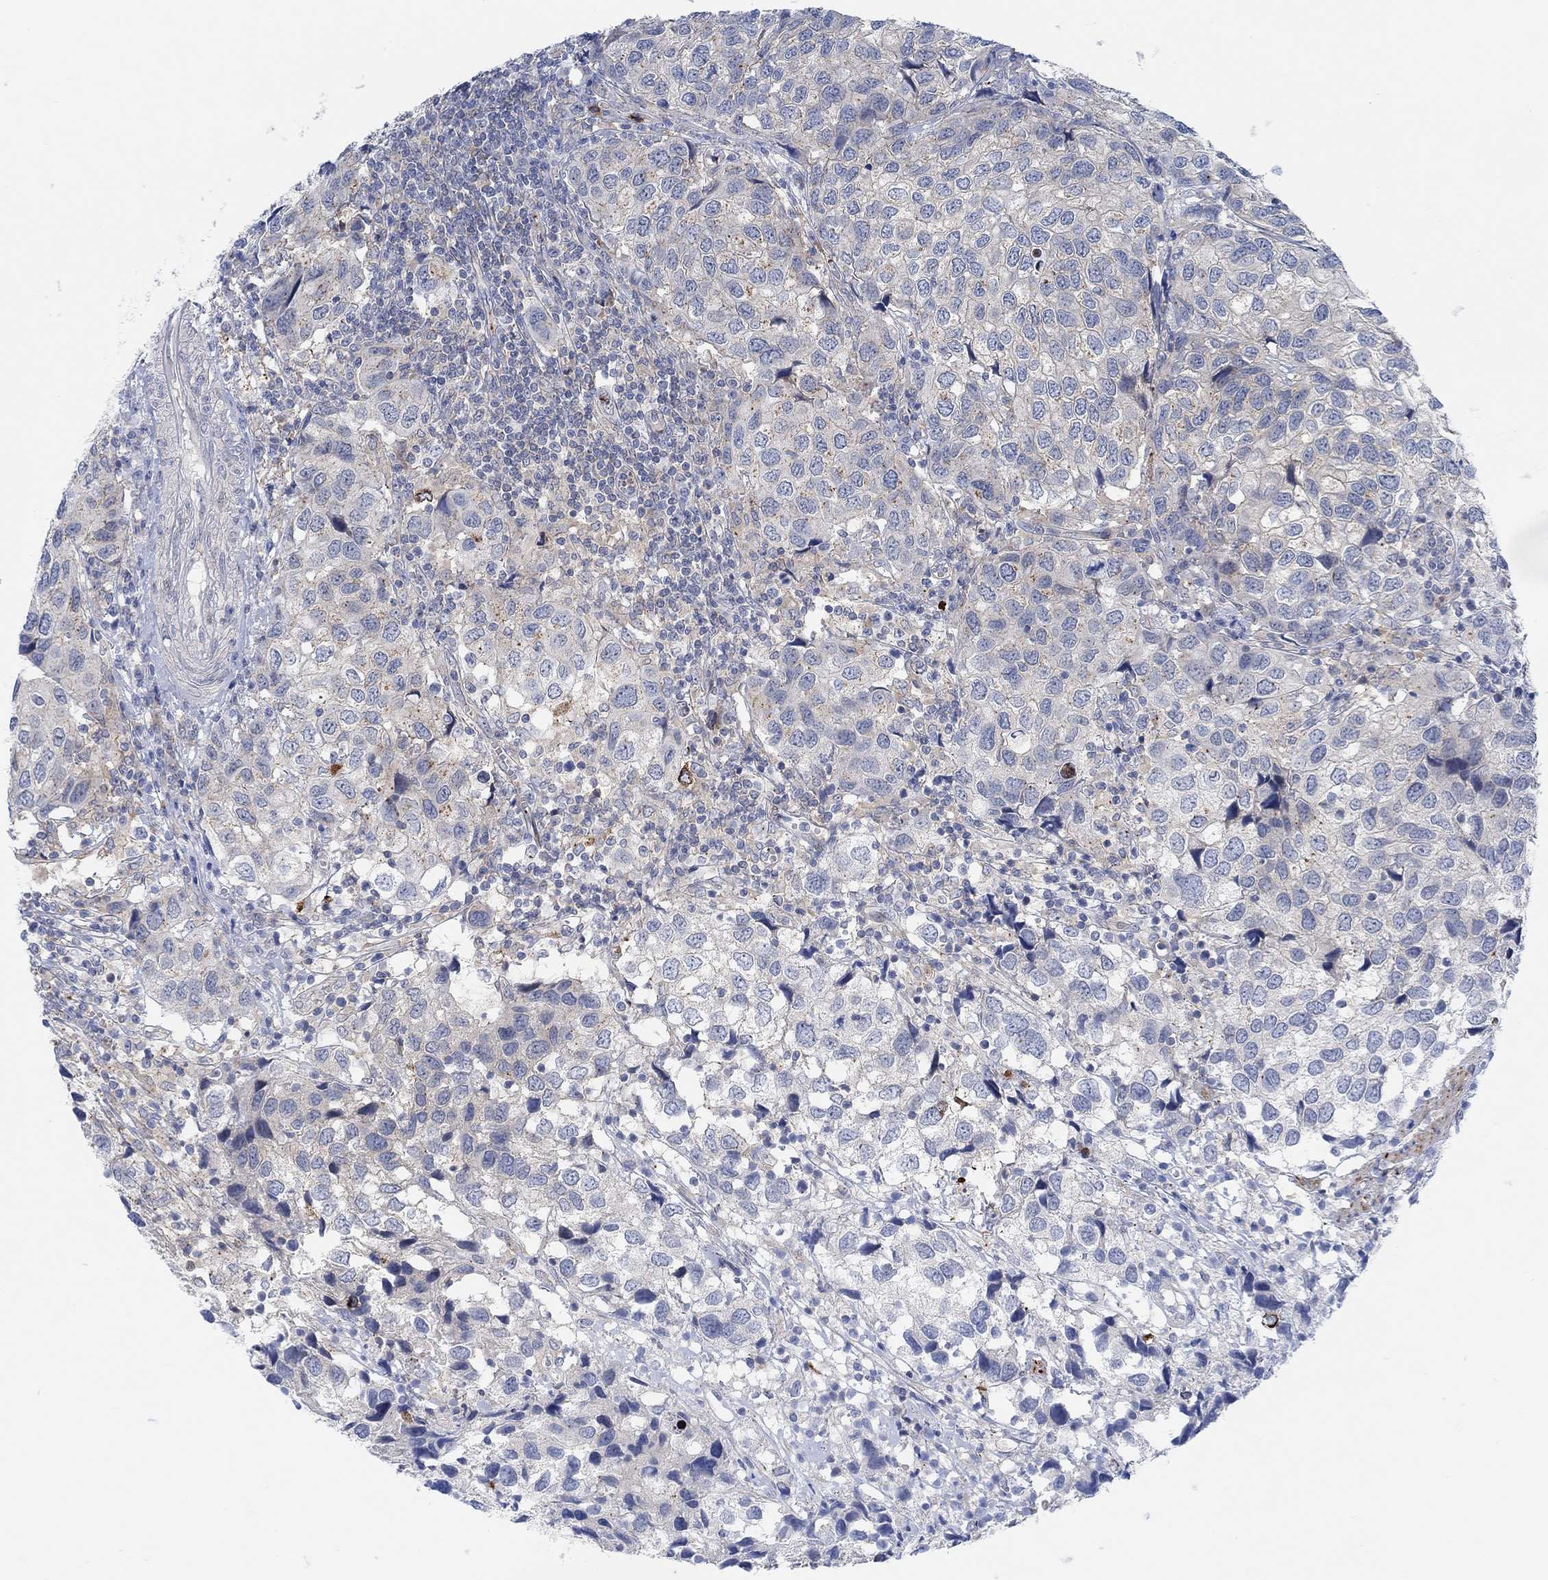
{"staining": {"intensity": "negative", "quantity": "none", "location": "none"}, "tissue": "urothelial cancer", "cell_type": "Tumor cells", "image_type": "cancer", "snomed": [{"axis": "morphology", "description": "Urothelial carcinoma, High grade"}, {"axis": "topography", "description": "Urinary bladder"}], "caption": "IHC histopathology image of human high-grade urothelial carcinoma stained for a protein (brown), which displays no staining in tumor cells. (DAB immunohistochemistry (IHC) visualized using brightfield microscopy, high magnification).", "gene": "PMFBP1", "patient": {"sex": "male", "age": 79}}